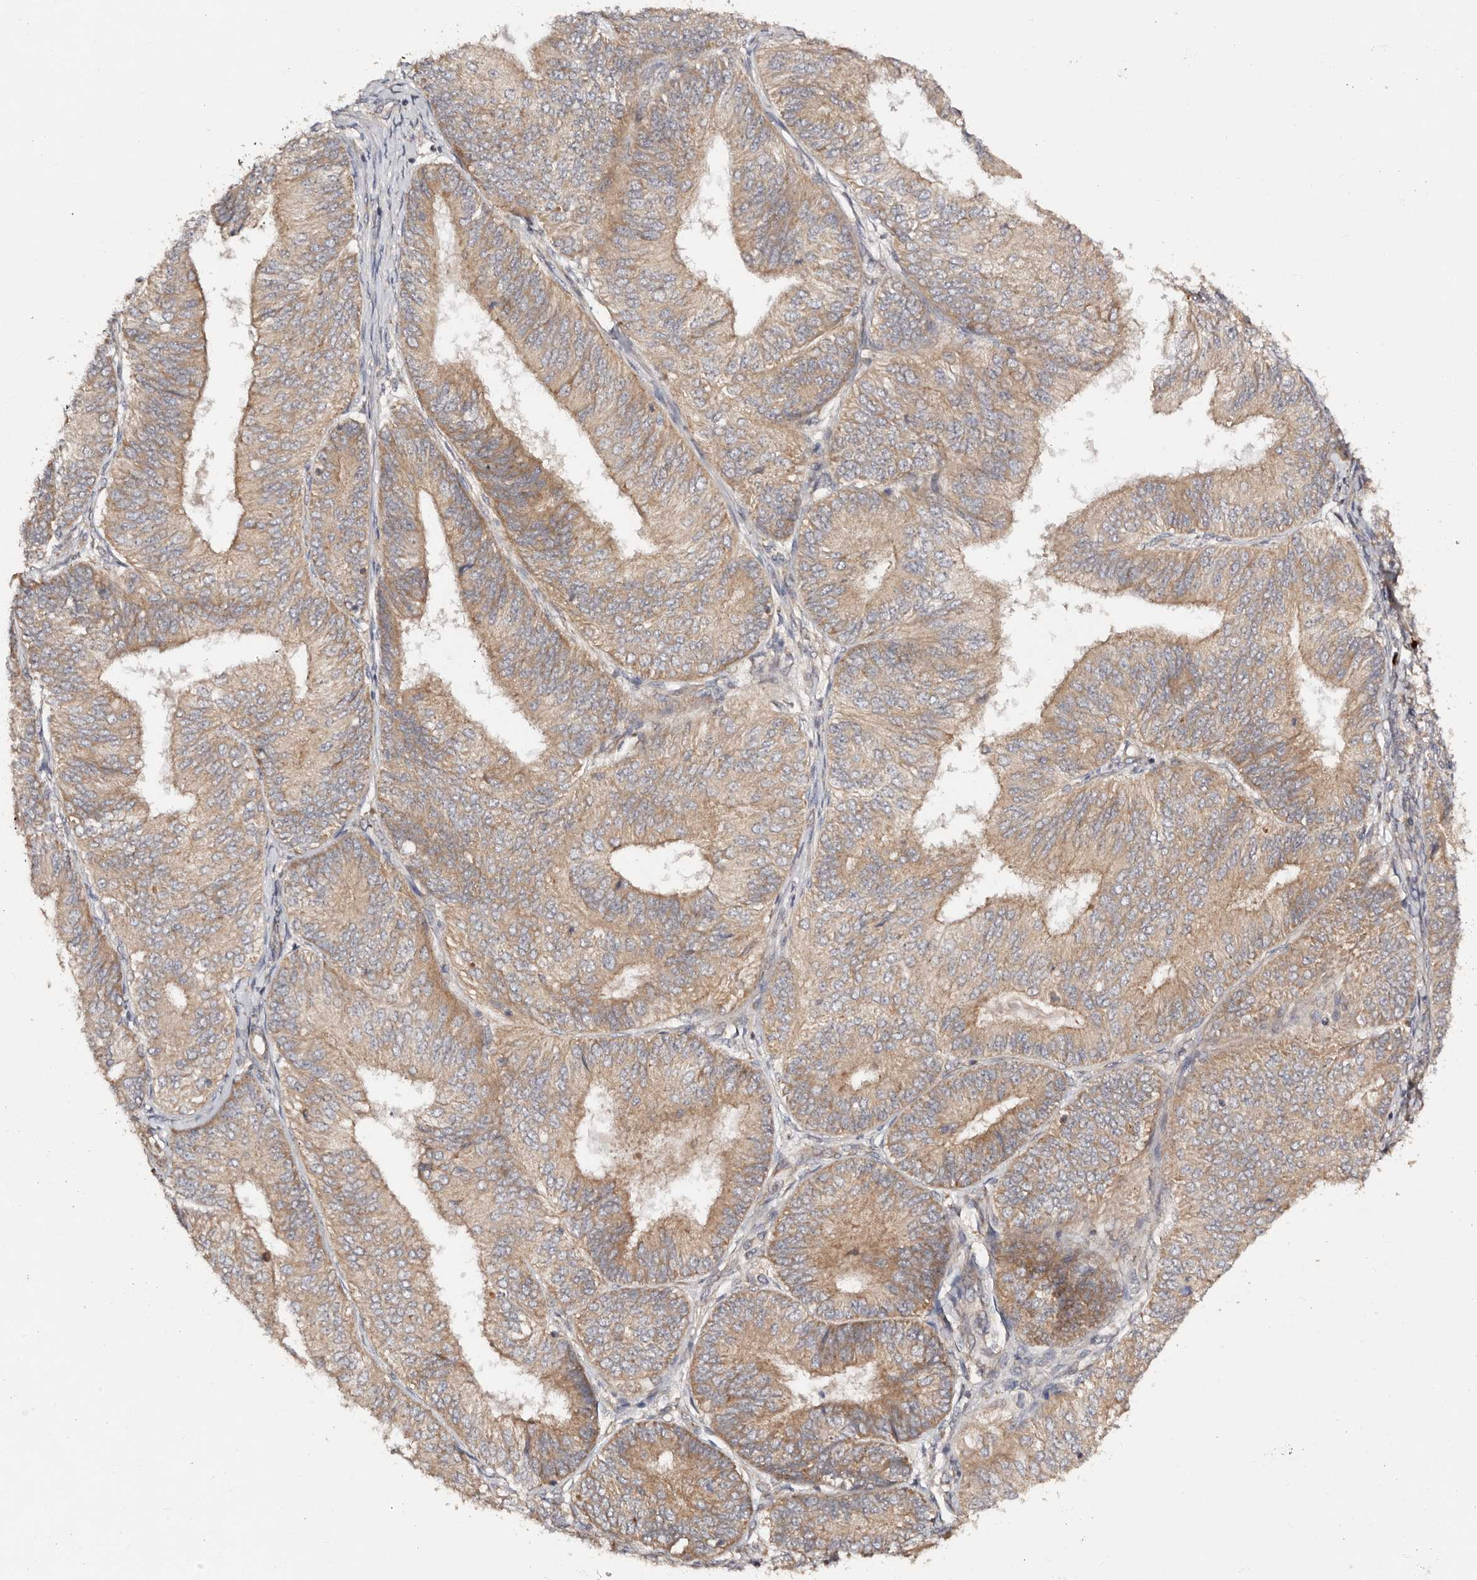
{"staining": {"intensity": "moderate", "quantity": ">75%", "location": "cytoplasmic/membranous"}, "tissue": "endometrial cancer", "cell_type": "Tumor cells", "image_type": "cancer", "snomed": [{"axis": "morphology", "description": "Adenocarcinoma, NOS"}, {"axis": "topography", "description": "Endometrium"}], "caption": "Human endometrial cancer (adenocarcinoma) stained with a protein marker displays moderate staining in tumor cells.", "gene": "DENND11", "patient": {"sex": "female", "age": 58}}